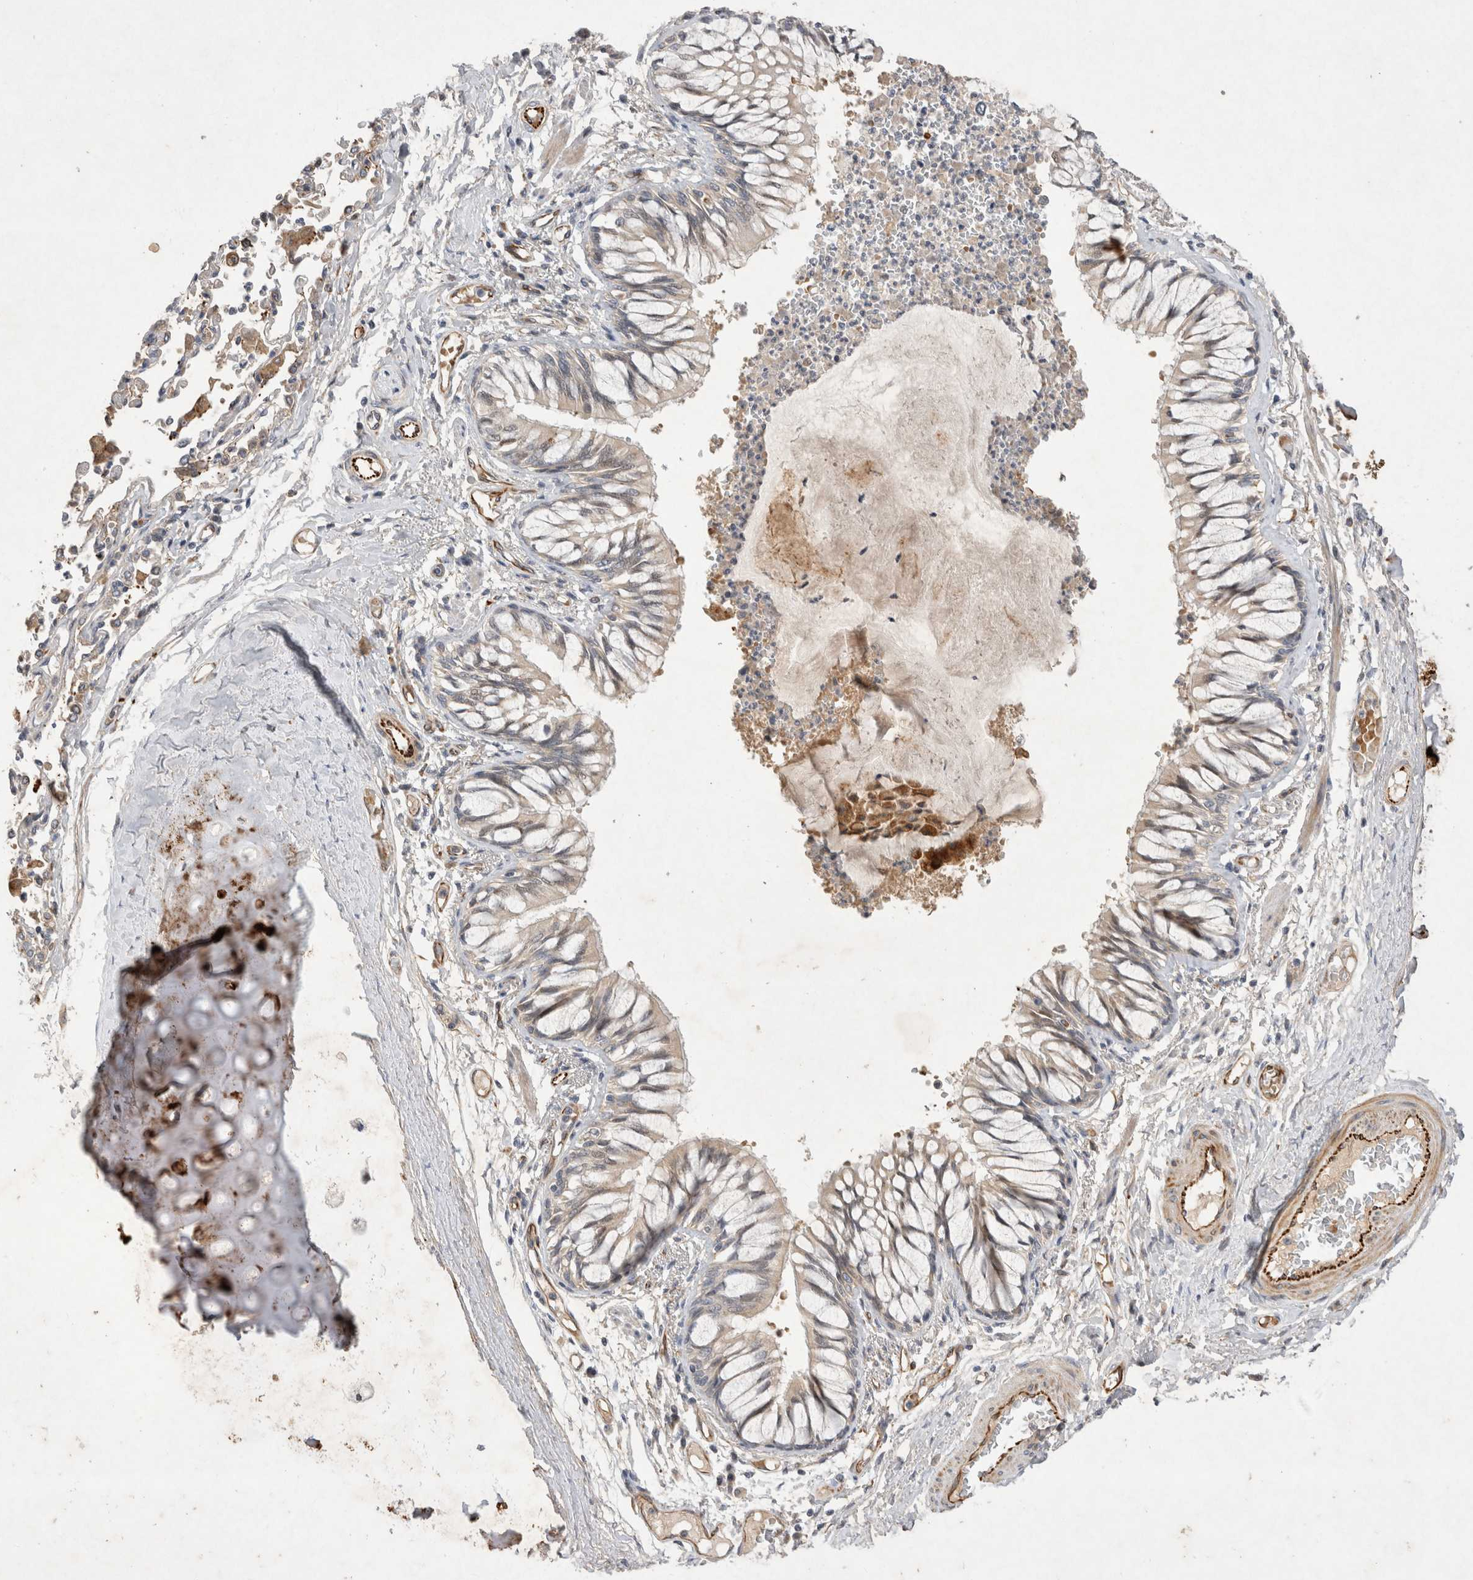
{"staining": {"intensity": "moderate", "quantity": "<25%", "location": "cytoplasmic/membranous"}, "tissue": "bronchus", "cell_type": "Respiratory epithelial cells", "image_type": "normal", "snomed": [{"axis": "morphology", "description": "Normal tissue, NOS"}, {"axis": "topography", "description": "Cartilage tissue"}, {"axis": "topography", "description": "Bronchus"}, {"axis": "topography", "description": "Lung"}], "caption": "Immunohistochemical staining of unremarkable human bronchus demonstrates low levels of moderate cytoplasmic/membranous expression in about <25% of respiratory epithelial cells. (IHC, brightfield microscopy, high magnification).", "gene": "NMU", "patient": {"sex": "female", "age": 49}}